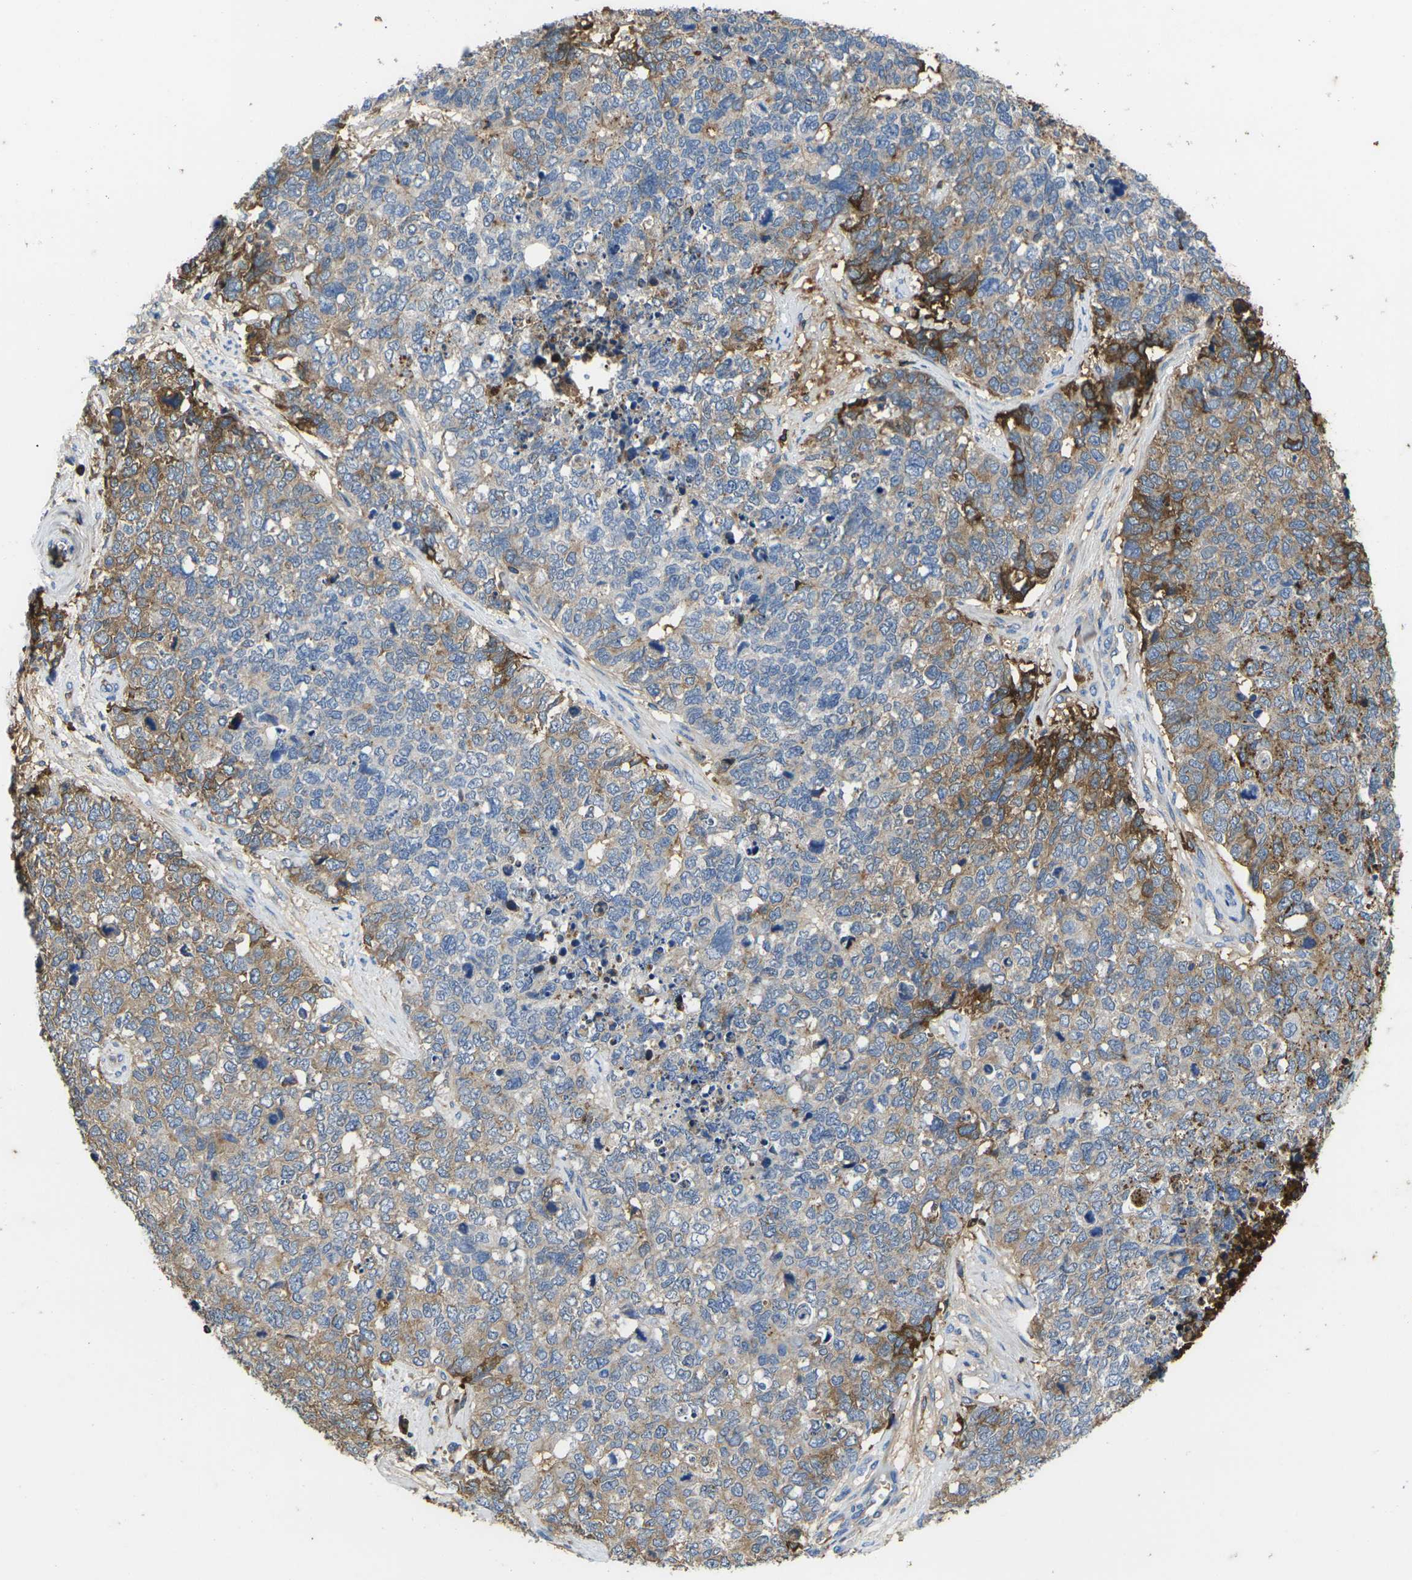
{"staining": {"intensity": "strong", "quantity": "<25%", "location": "cytoplasmic/membranous"}, "tissue": "cervical cancer", "cell_type": "Tumor cells", "image_type": "cancer", "snomed": [{"axis": "morphology", "description": "Squamous cell carcinoma, NOS"}, {"axis": "topography", "description": "Cervix"}], "caption": "Approximately <25% of tumor cells in cervical squamous cell carcinoma demonstrate strong cytoplasmic/membranous protein staining as visualized by brown immunohistochemical staining.", "gene": "GREM2", "patient": {"sex": "female", "age": 63}}